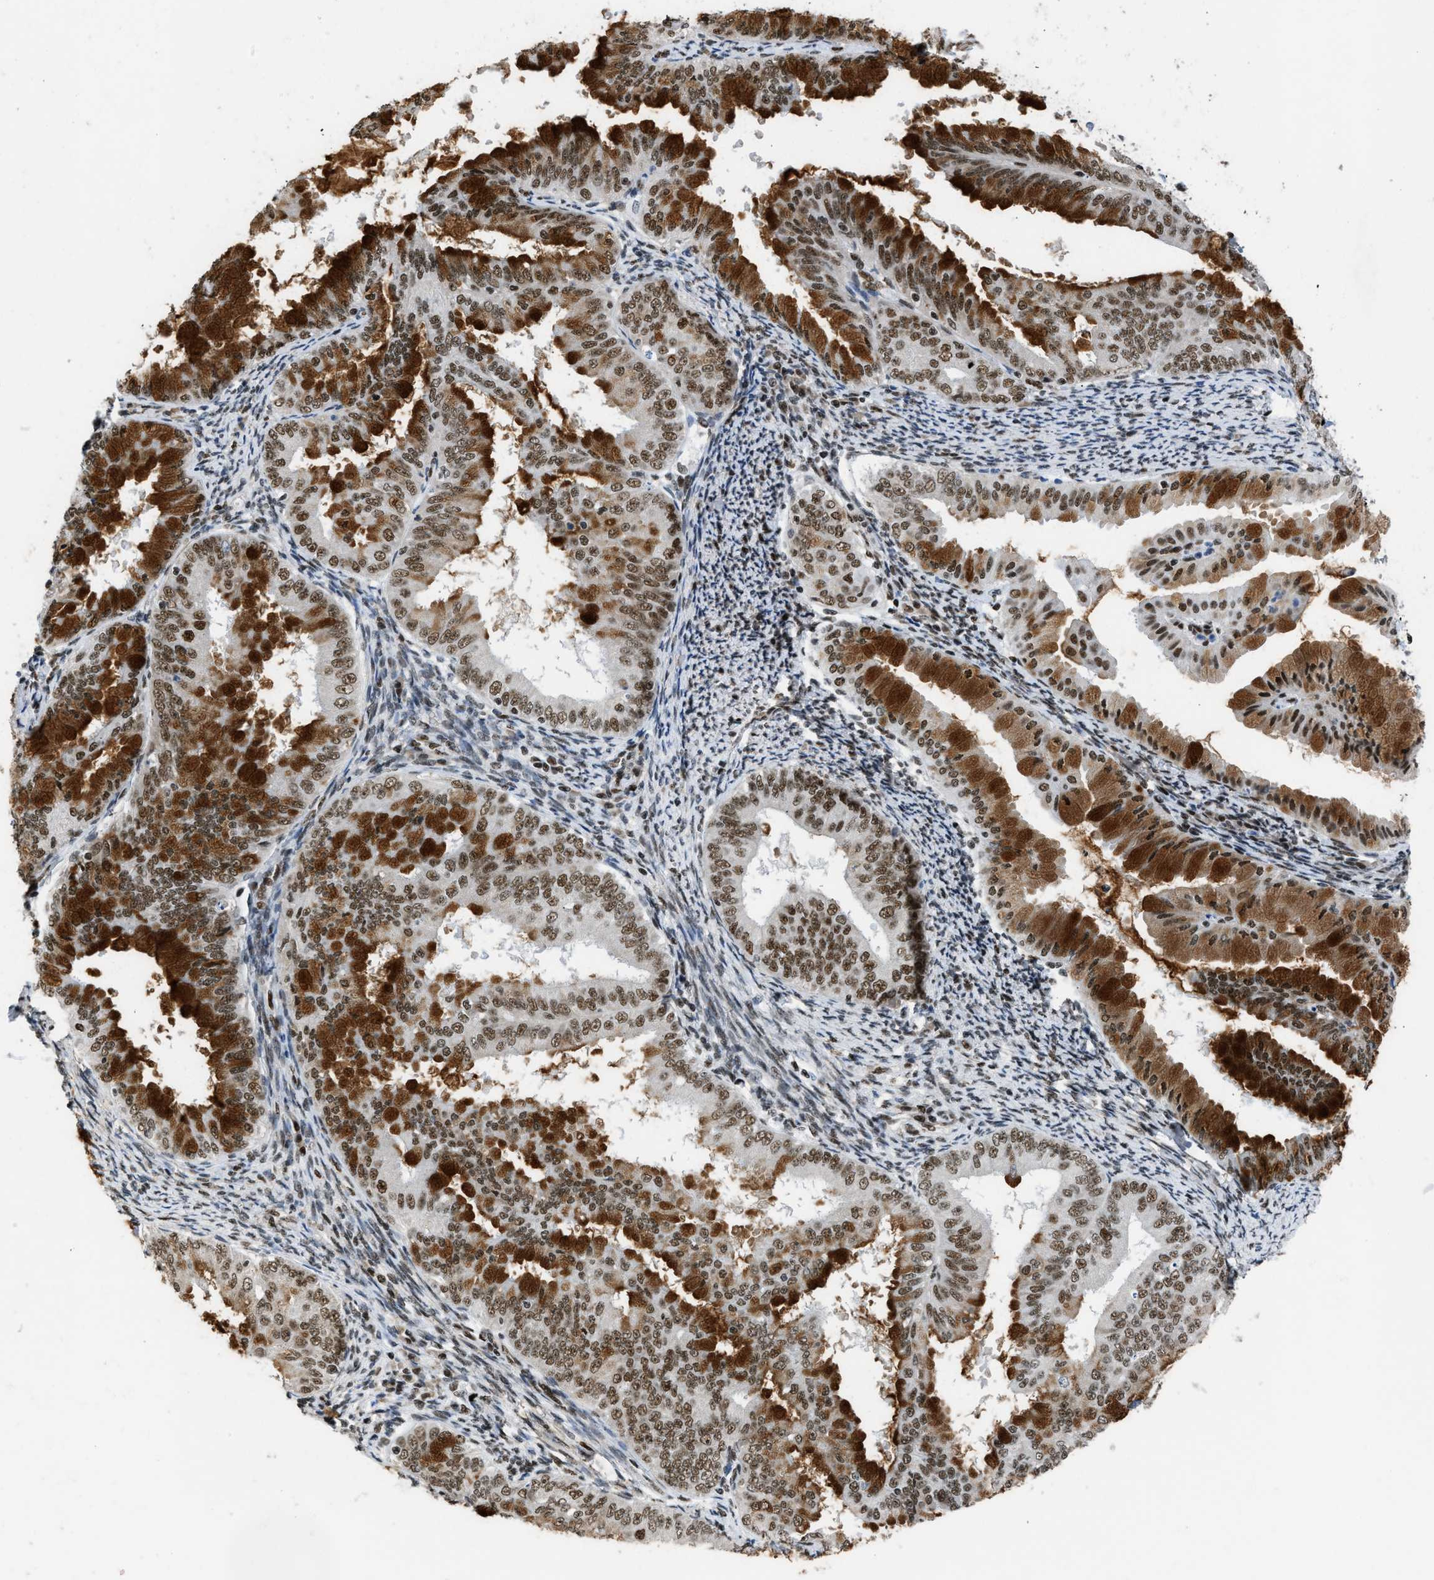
{"staining": {"intensity": "strong", "quantity": ">75%", "location": "cytoplasmic/membranous,nuclear"}, "tissue": "endometrial cancer", "cell_type": "Tumor cells", "image_type": "cancer", "snomed": [{"axis": "morphology", "description": "Adenocarcinoma, NOS"}, {"axis": "topography", "description": "Endometrium"}], "caption": "Human endometrial cancer stained with a protein marker shows strong staining in tumor cells.", "gene": "SCAF4", "patient": {"sex": "female", "age": 63}}